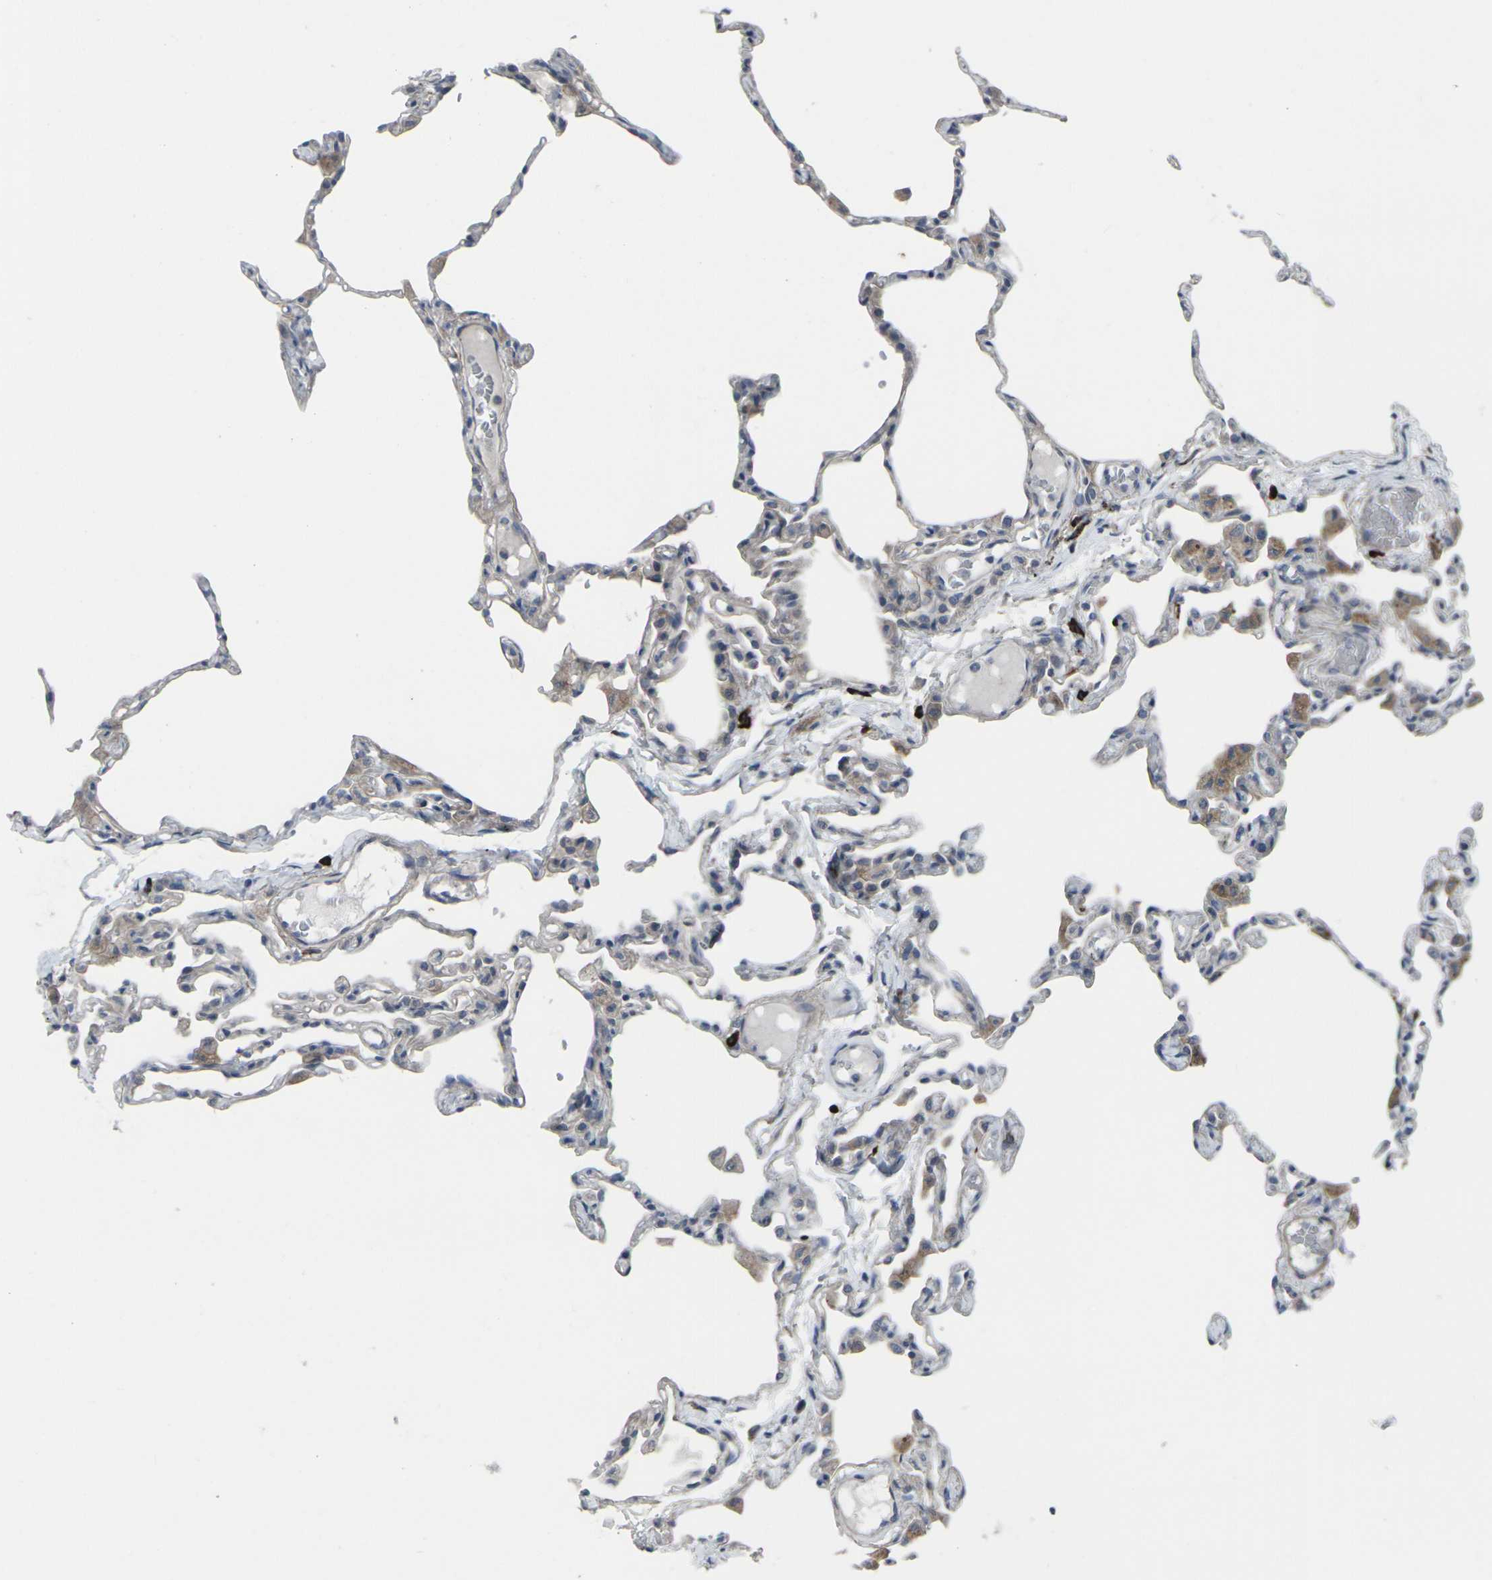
{"staining": {"intensity": "weak", "quantity": "25%-75%", "location": "cytoplasmic/membranous"}, "tissue": "lung", "cell_type": "Alveolar cells", "image_type": "normal", "snomed": [{"axis": "morphology", "description": "Normal tissue, NOS"}, {"axis": "topography", "description": "Lung"}], "caption": "Approximately 25%-75% of alveolar cells in benign human lung demonstrate weak cytoplasmic/membranous protein positivity as visualized by brown immunohistochemical staining.", "gene": "CCR10", "patient": {"sex": "female", "age": 49}}